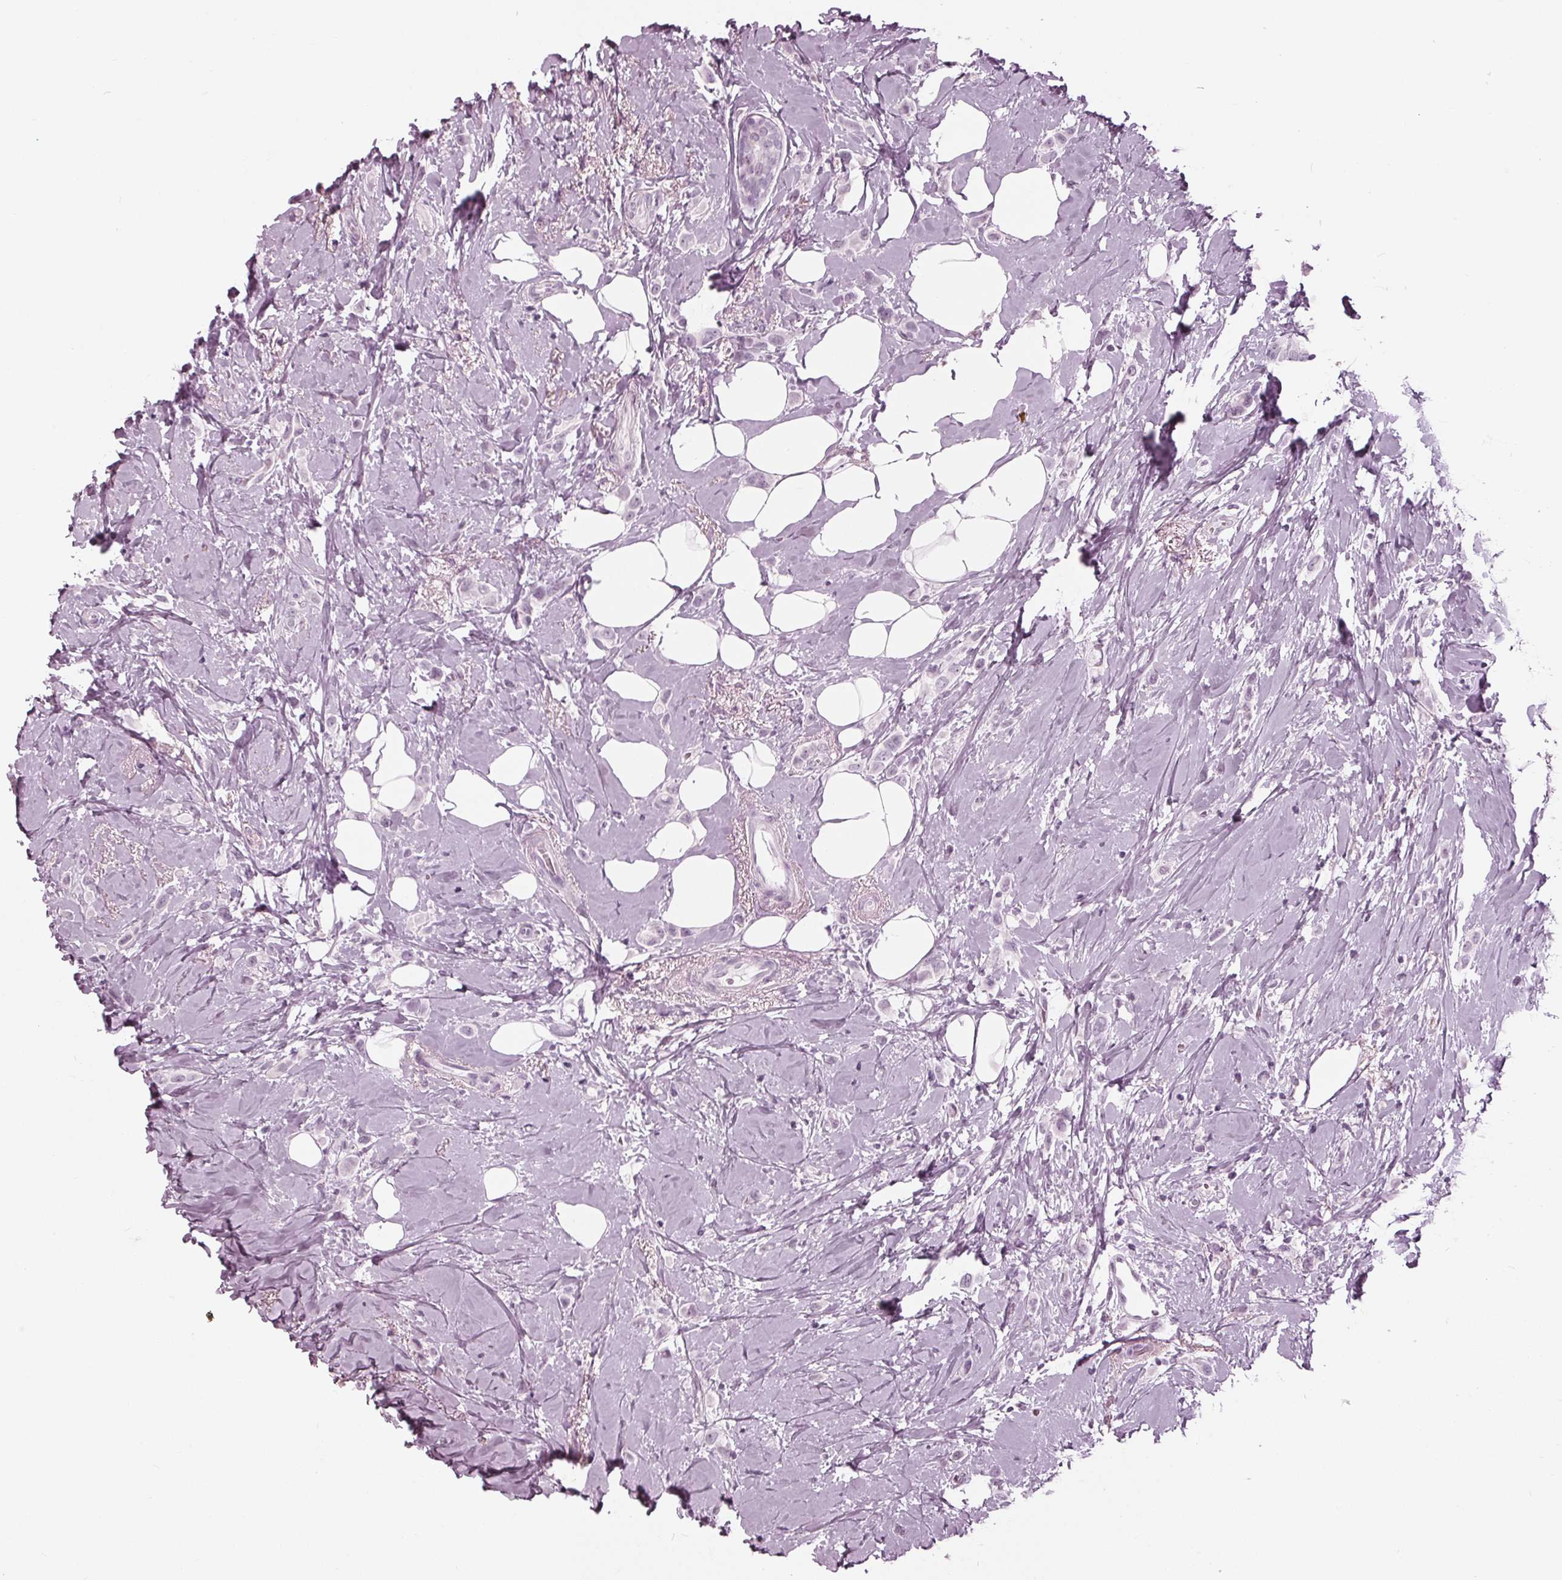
{"staining": {"intensity": "negative", "quantity": "none", "location": "none"}, "tissue": "breast cancer", "cell_type": "Tumor cells", "image_type": "cancer", "snomed": [{"axis": "morphology", "description": "Lobular carcinoma"}, {"axis": "topography", "description": "Breast"}], "caption": "Breast cancer was stained to show a protein in brown. There is no significant staining in tumor cells.", "gene": "KRT28", "patient": {"sex": "female", "age": 66}}